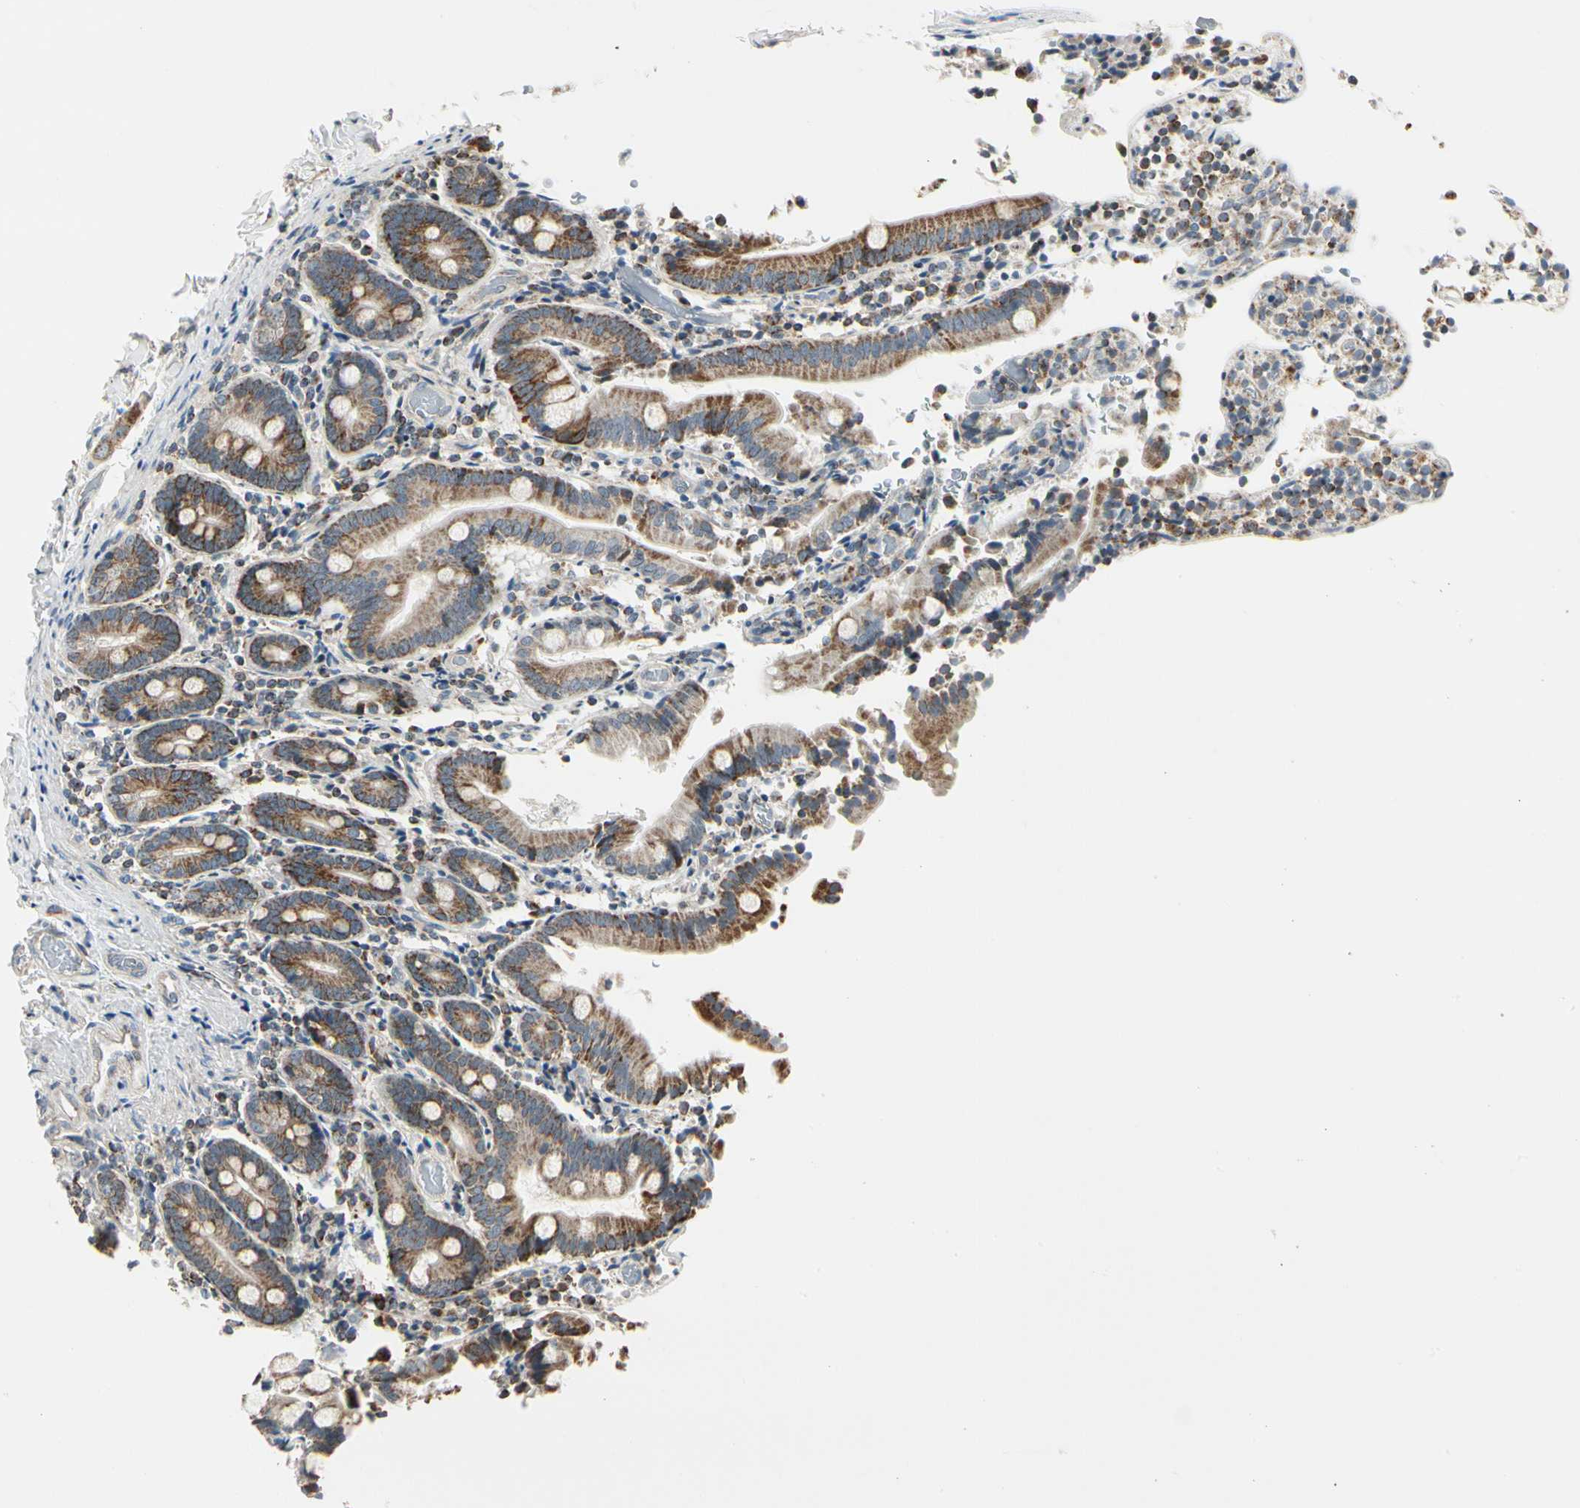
{"staining": {"intensity": "moderate", "quantity": "25%-75%", "location": "cytoplasmic/membranous"}, "tissue": "duodenum", "cell_type": "Glandular cells", "image_type": "normal", "snomed": [{"axis": "morphology", "description": "Normal tissue, NOS"}, {"axis": "topography", "description": "Duodenum"}], "caption": "Protein analysis of unremarkable duodenum shows moderate cytoplasmic/membranous positivity in about 25%-75% of glandular cells.", "gene": "ANKS6", "patient": {"sex": "female", "age": 53}}